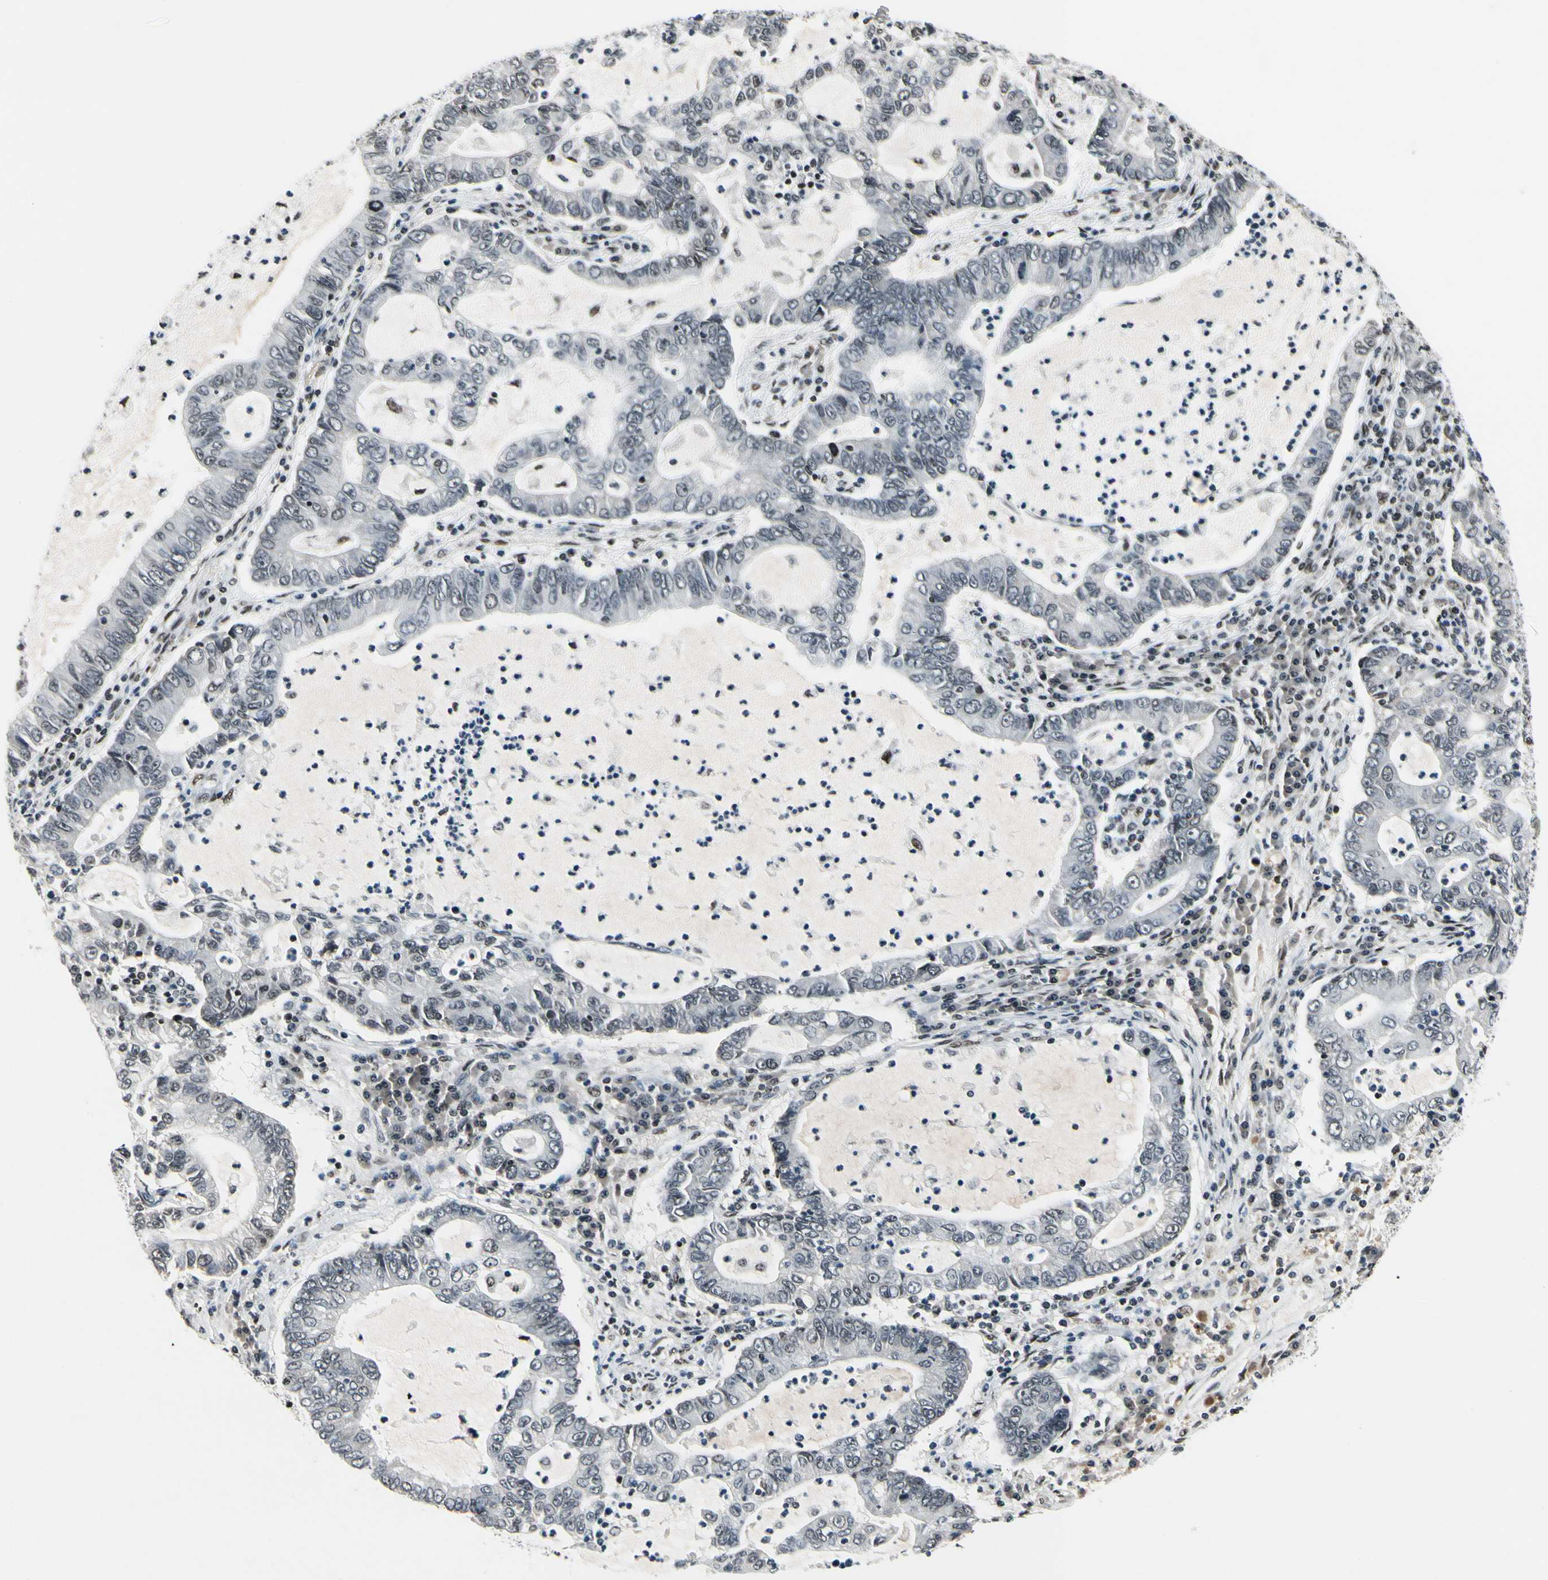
{"staining": {"intensity": "moderate", "quantity": "25%-75%", "location": "nuclear"}, "tissue": "lung cancer", "cell_type": "Tumor cells", "image_type": "cancer", "snomed": [{"axis": "morphology", "description": "Adenocarcinoma, NOS"}, {"axis": "topography", "description": "Lung"}], "caption": "Lung adenocarcinoma tissue demonstrates moderate nuclear staining in about 25%-75% of tumor cells, visualized by immunohistochemistry.", "gene": "RECQL", "patient": {"sex": "female", "age": 51}}